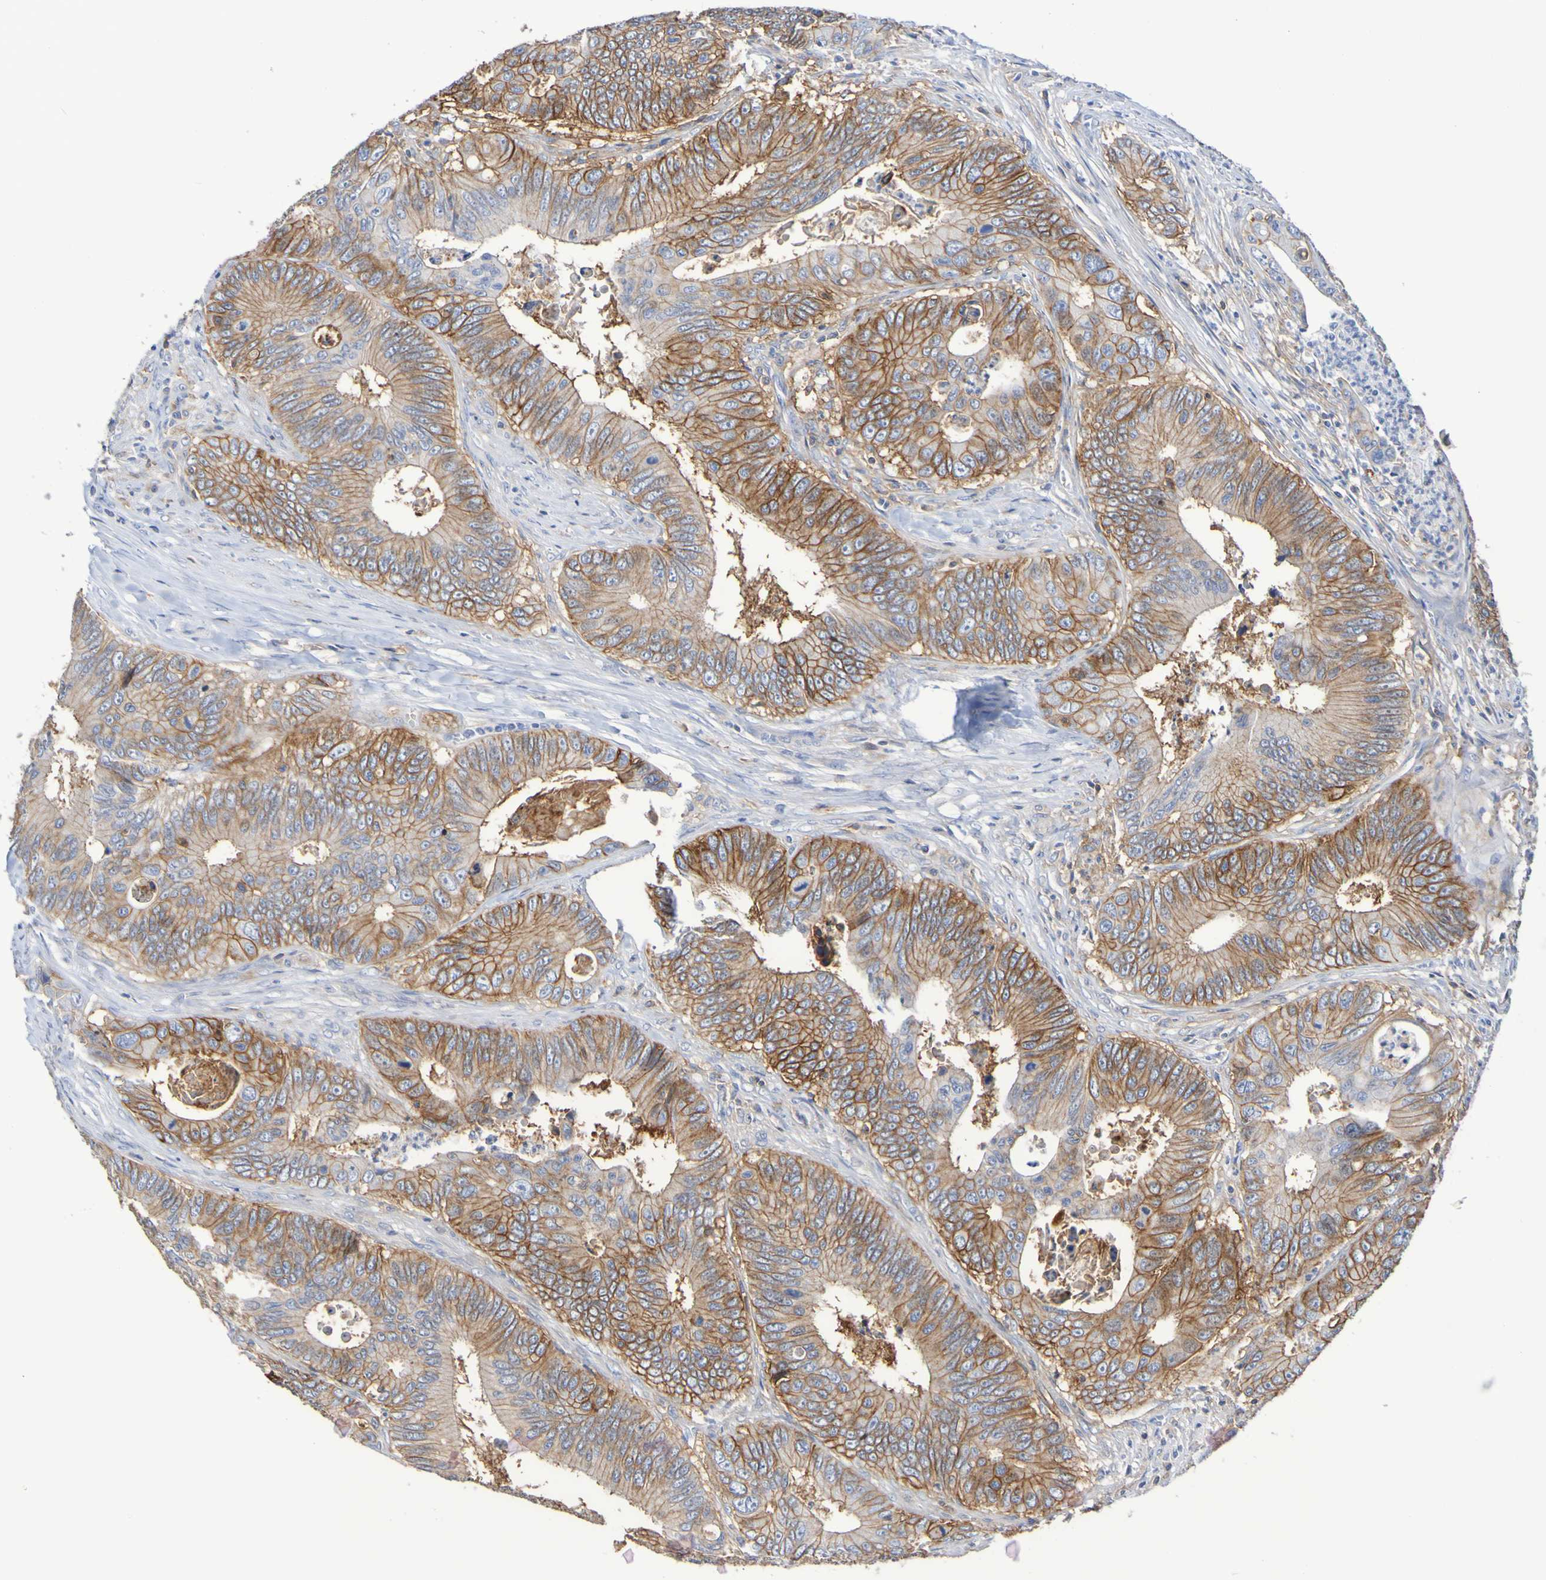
{"staining": {"intensity": "moderate", "quantity": ">75%", "location": "cytoplasmic/membranous"}, "tissue": "colorectal cancer", "cell_type": "Tumor cells", "image_type": "cancer", "snomed": [{"axis": "morphology", "description": "Inflammation, NOS"}, {"axis": "morphology", "description": "Adenocarcinoma, NOS"}, {"axis": "topography", "description": "Colon"}], "caption": "Adenocarcinoma (colorectal) stained for a protein (brown) demonstrates moderate cytoplasmic/membranous positive positivity in approximately >75% of tumor cells.", "gene": "SLC3A2", "patient": {"sex": "male", "age": 72}}